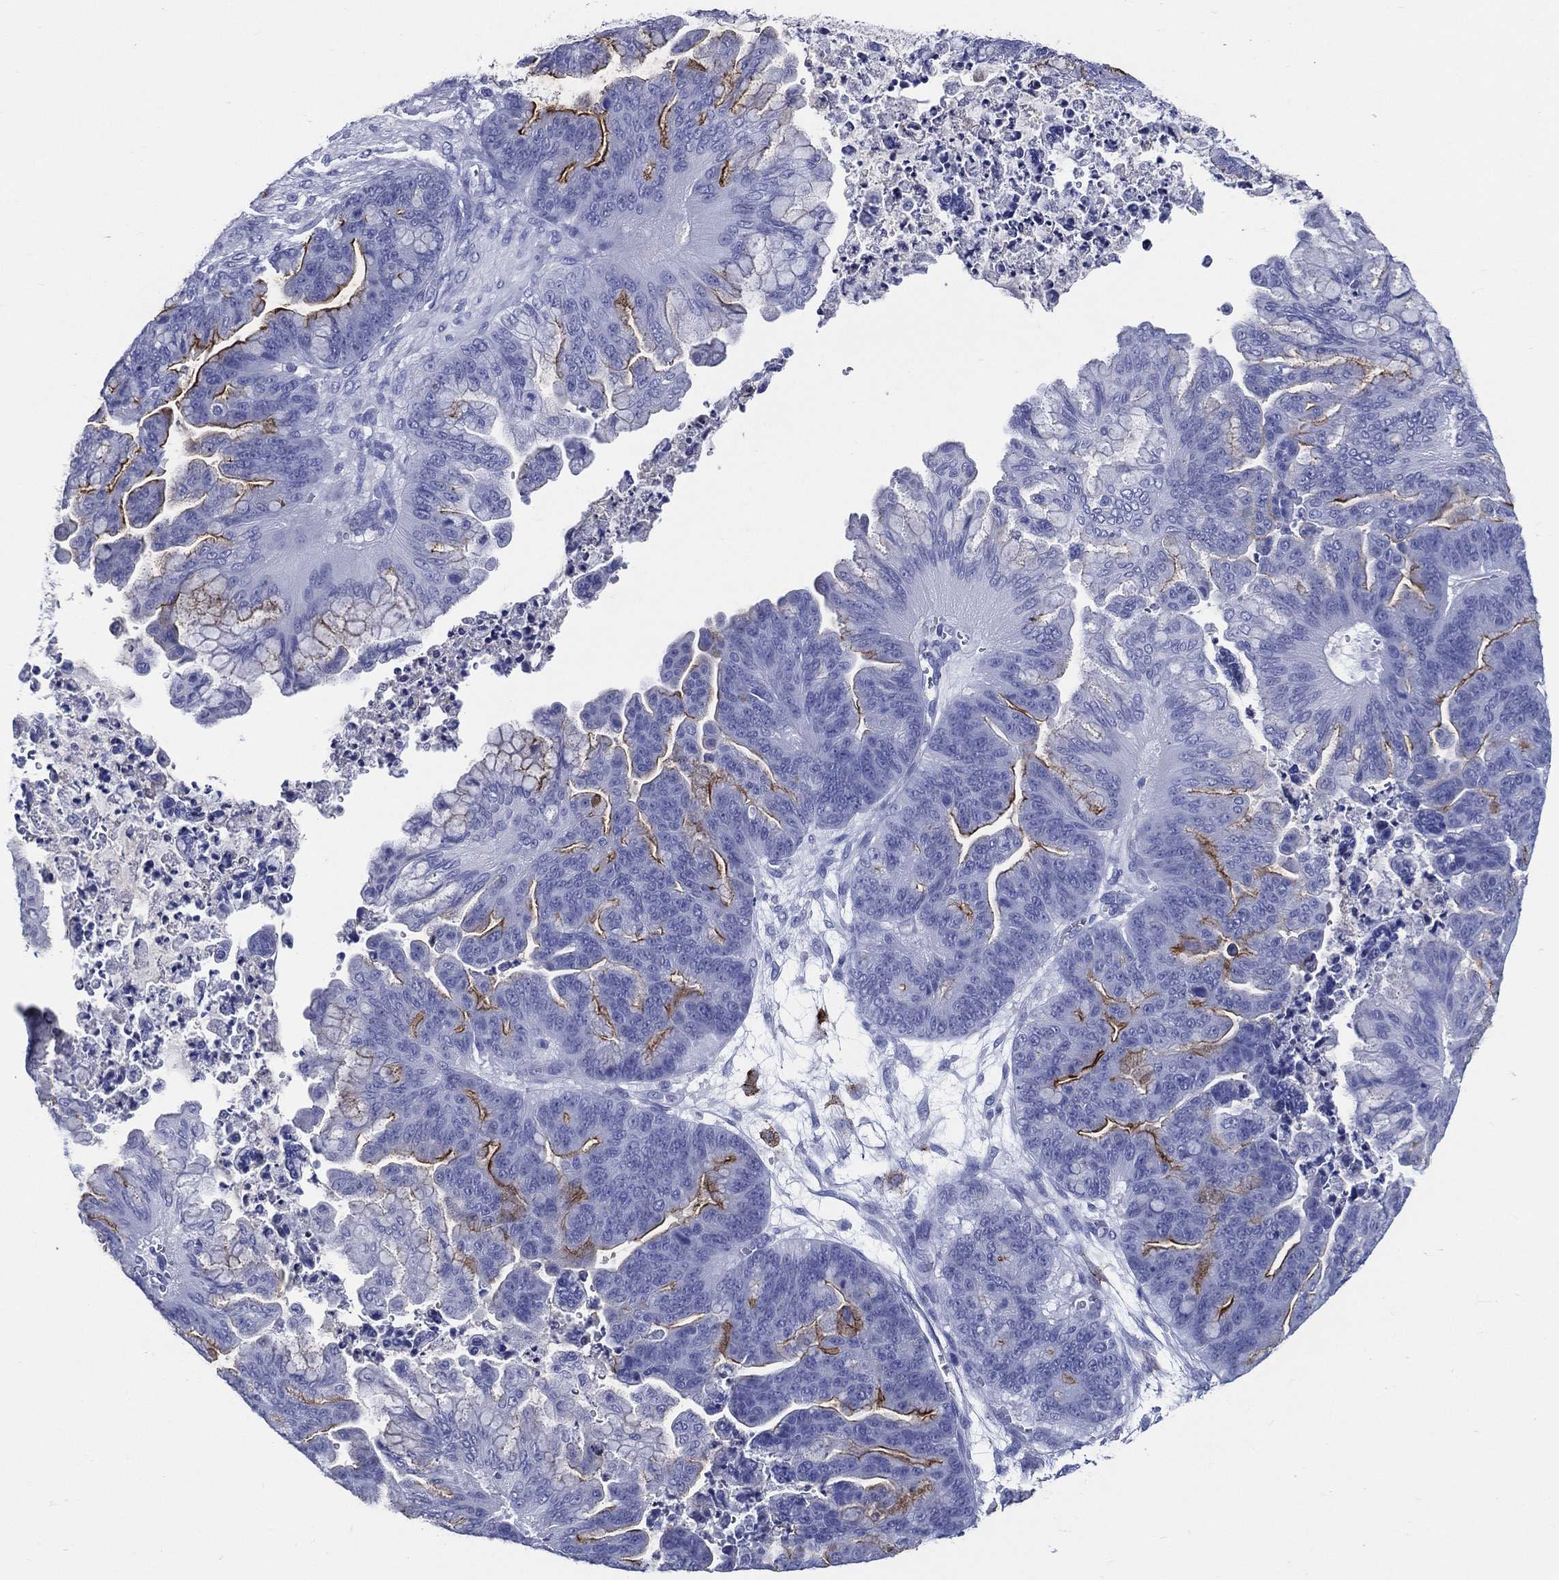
{"staining": {"intensity": "strong", "quantity": "<25%", "location": "cytoplasmic/membranous"}, "tissue": "ovarian cancer", "cell_type": "Tumor cells", "image_type": "cancer", "snomed": [{"axis": "morphology", "description": "Cystadenocarcinoma, mucinous, NOS"}, {"axis": "topography", "description": "Ovary"}], "caption": "Protein staining shows strong cytoplasmic/membranous positivity in about <25% of tumor cells in ovarian cancer (mucinous cystadenocarcinoma). (Brightfield microscopy of DAB IHC at high magnification).", "gene": "ACE2", "patient": {"sex": "female", "age": 67}}